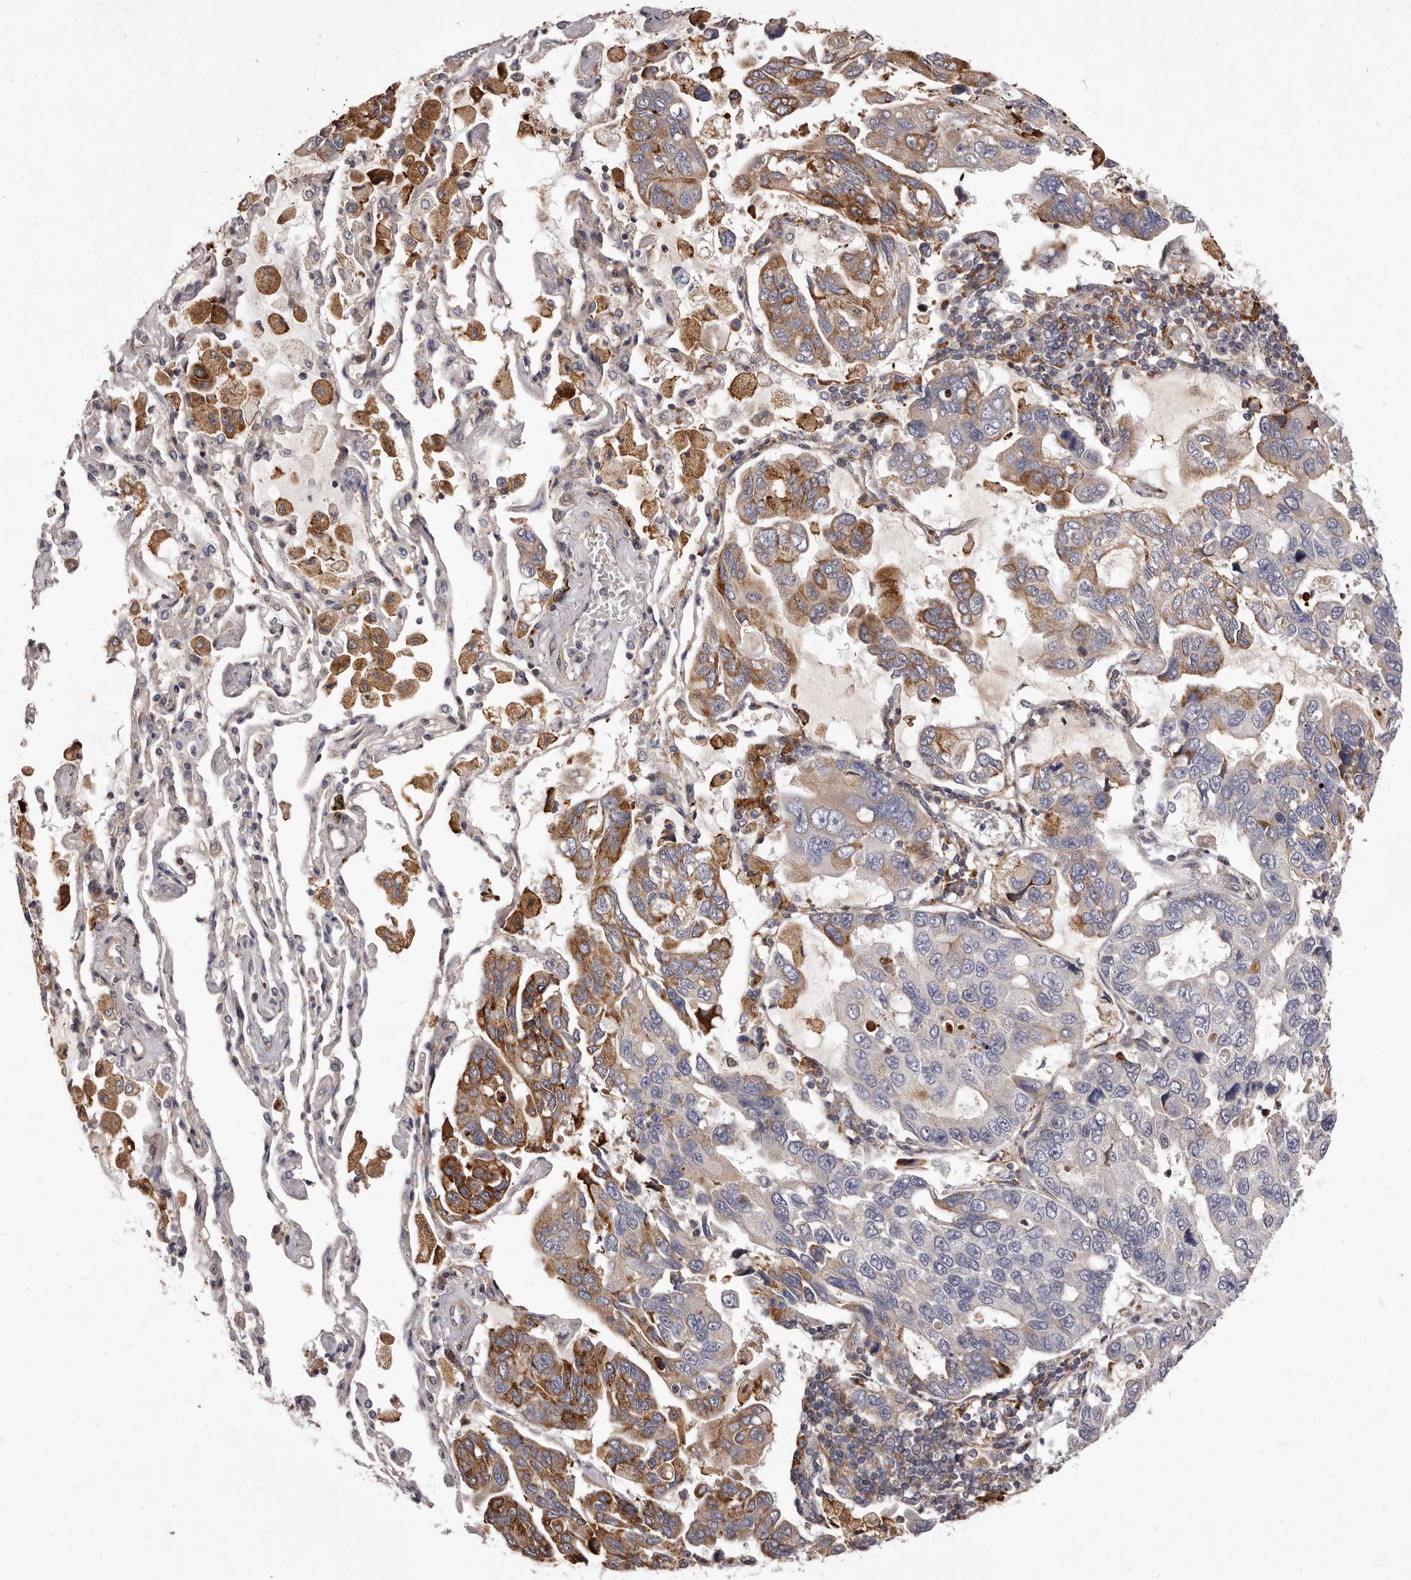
{"staining": {"intensity": "moderate", "quantity": "<25%", "location": "cytoplasmic/membranous"}, "tissue": "lung cancer", "cell_type": "Tumor cells", "image_type": "cancer", "snomed": [{"axis": "morphology", "description": "Adenocarcinoma, NOS"}, {"axis": "topography", "description": "Lung"}], "caption": "Adenocarcinoma (lung) stained with DAB (3,3'-diaminobenzidine) immunohistochemistry (IHC) demonstrates low levels of moderate cytoplasmic/membranous positivity in approximately <25% of tumor cells.", "gene": "ALPK1", "patient": {"sex": "male", "age": 64}}